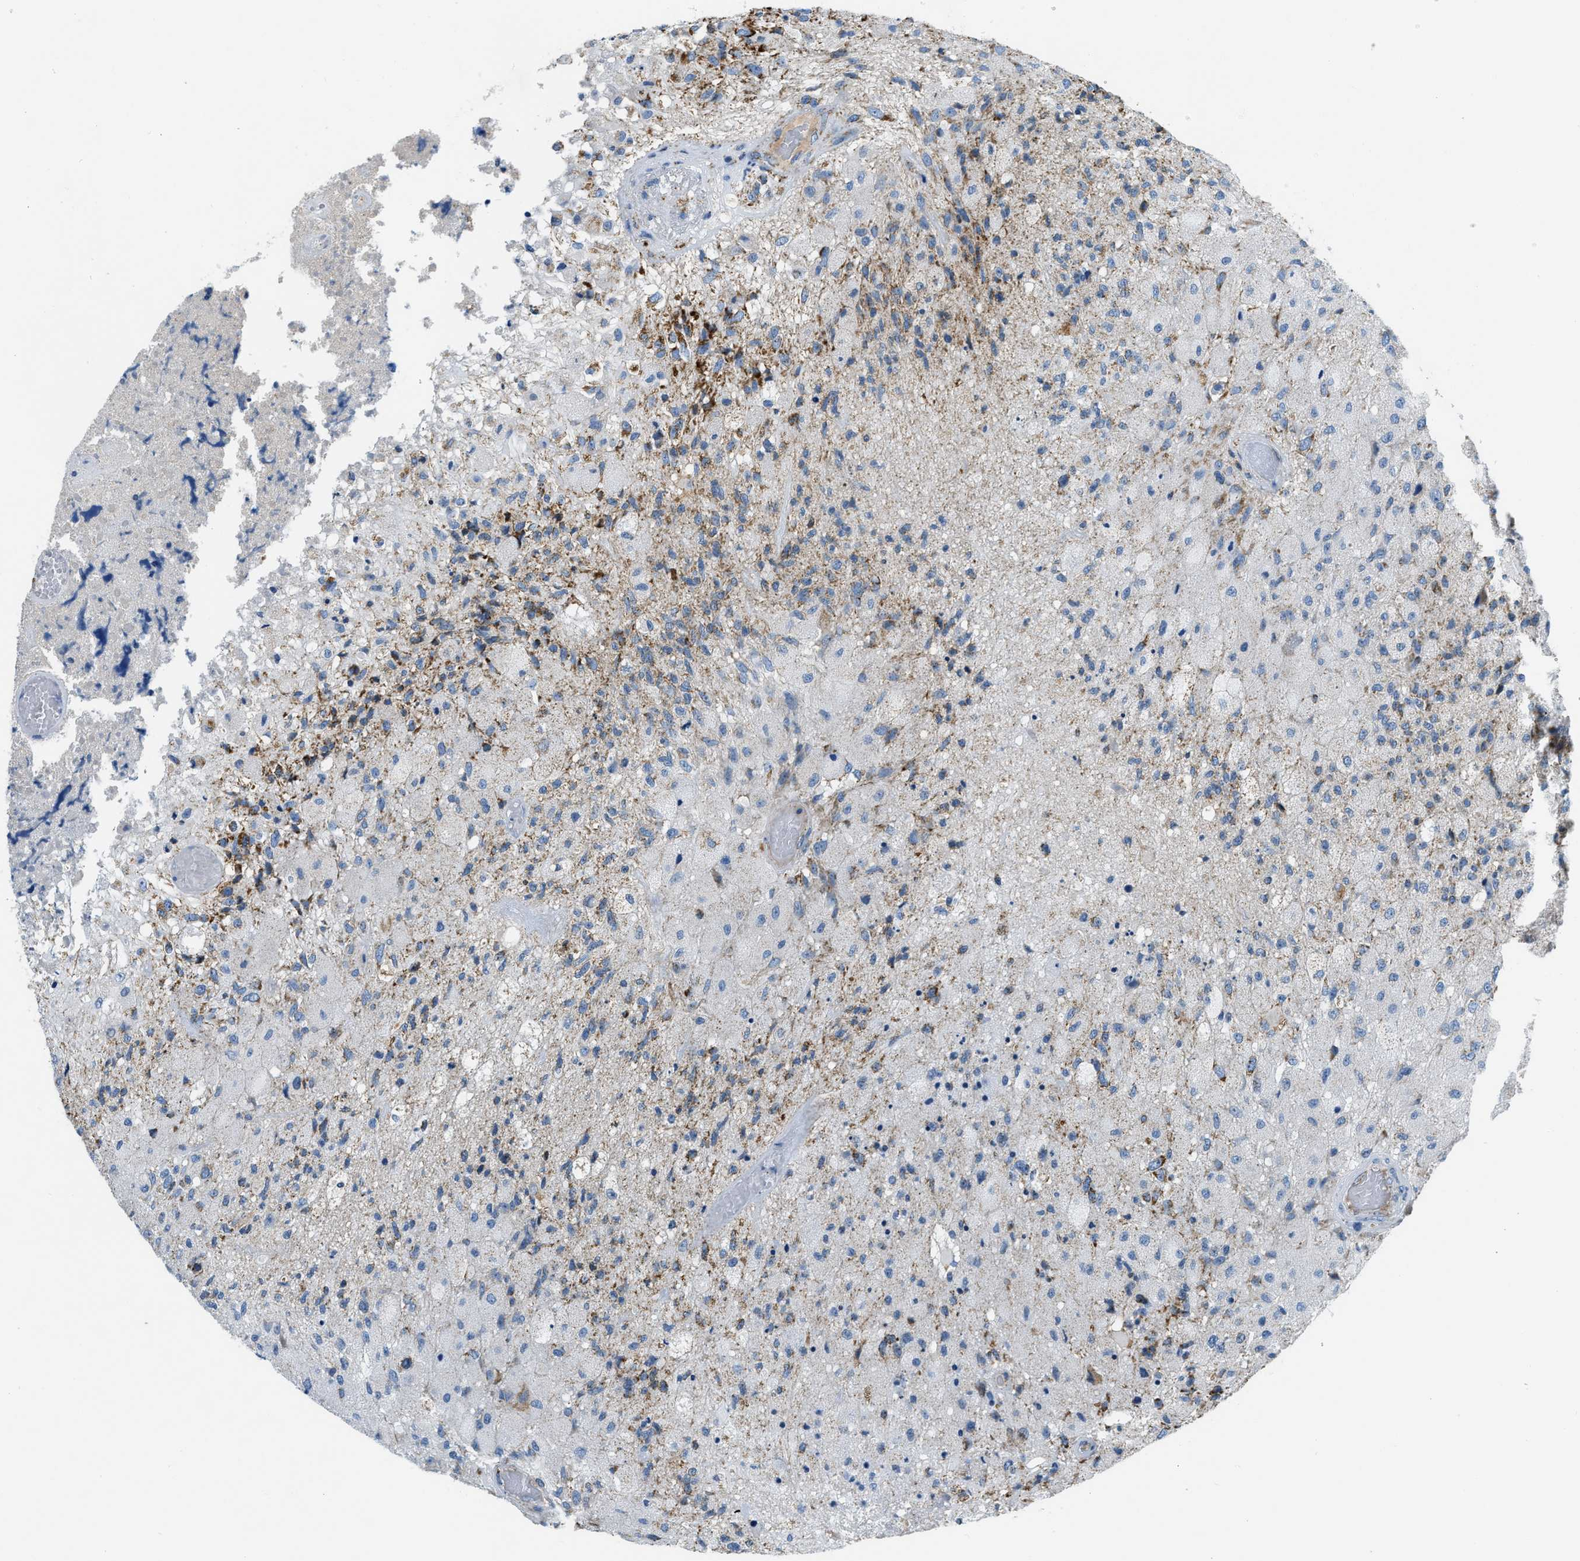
{"staining": {"intensity": "moderate", "quantity": "25%-75%", "location": "cytoplasmic/membranous"}, "tissue": "glioma", "cell_type": "Tumor cells", "image_type": "cancer", "snomed": [{"axis": "morphology", "description": "Normal tissue, NOS"}, {"axis": "morphology", "description": "Glioma, malignant, High grade"}, {"axis": "topography", "description": "Cerebral cortex"}], "caption": "Approximately 25%-75% of tumor cells in human malignant high-grade glioma display moderate cytoplasmic/membranous protein staining as visualized by brown immunohistochemical staining.", "gene": "ACADVL", "patient": {"sex": "male", "age": 77}}